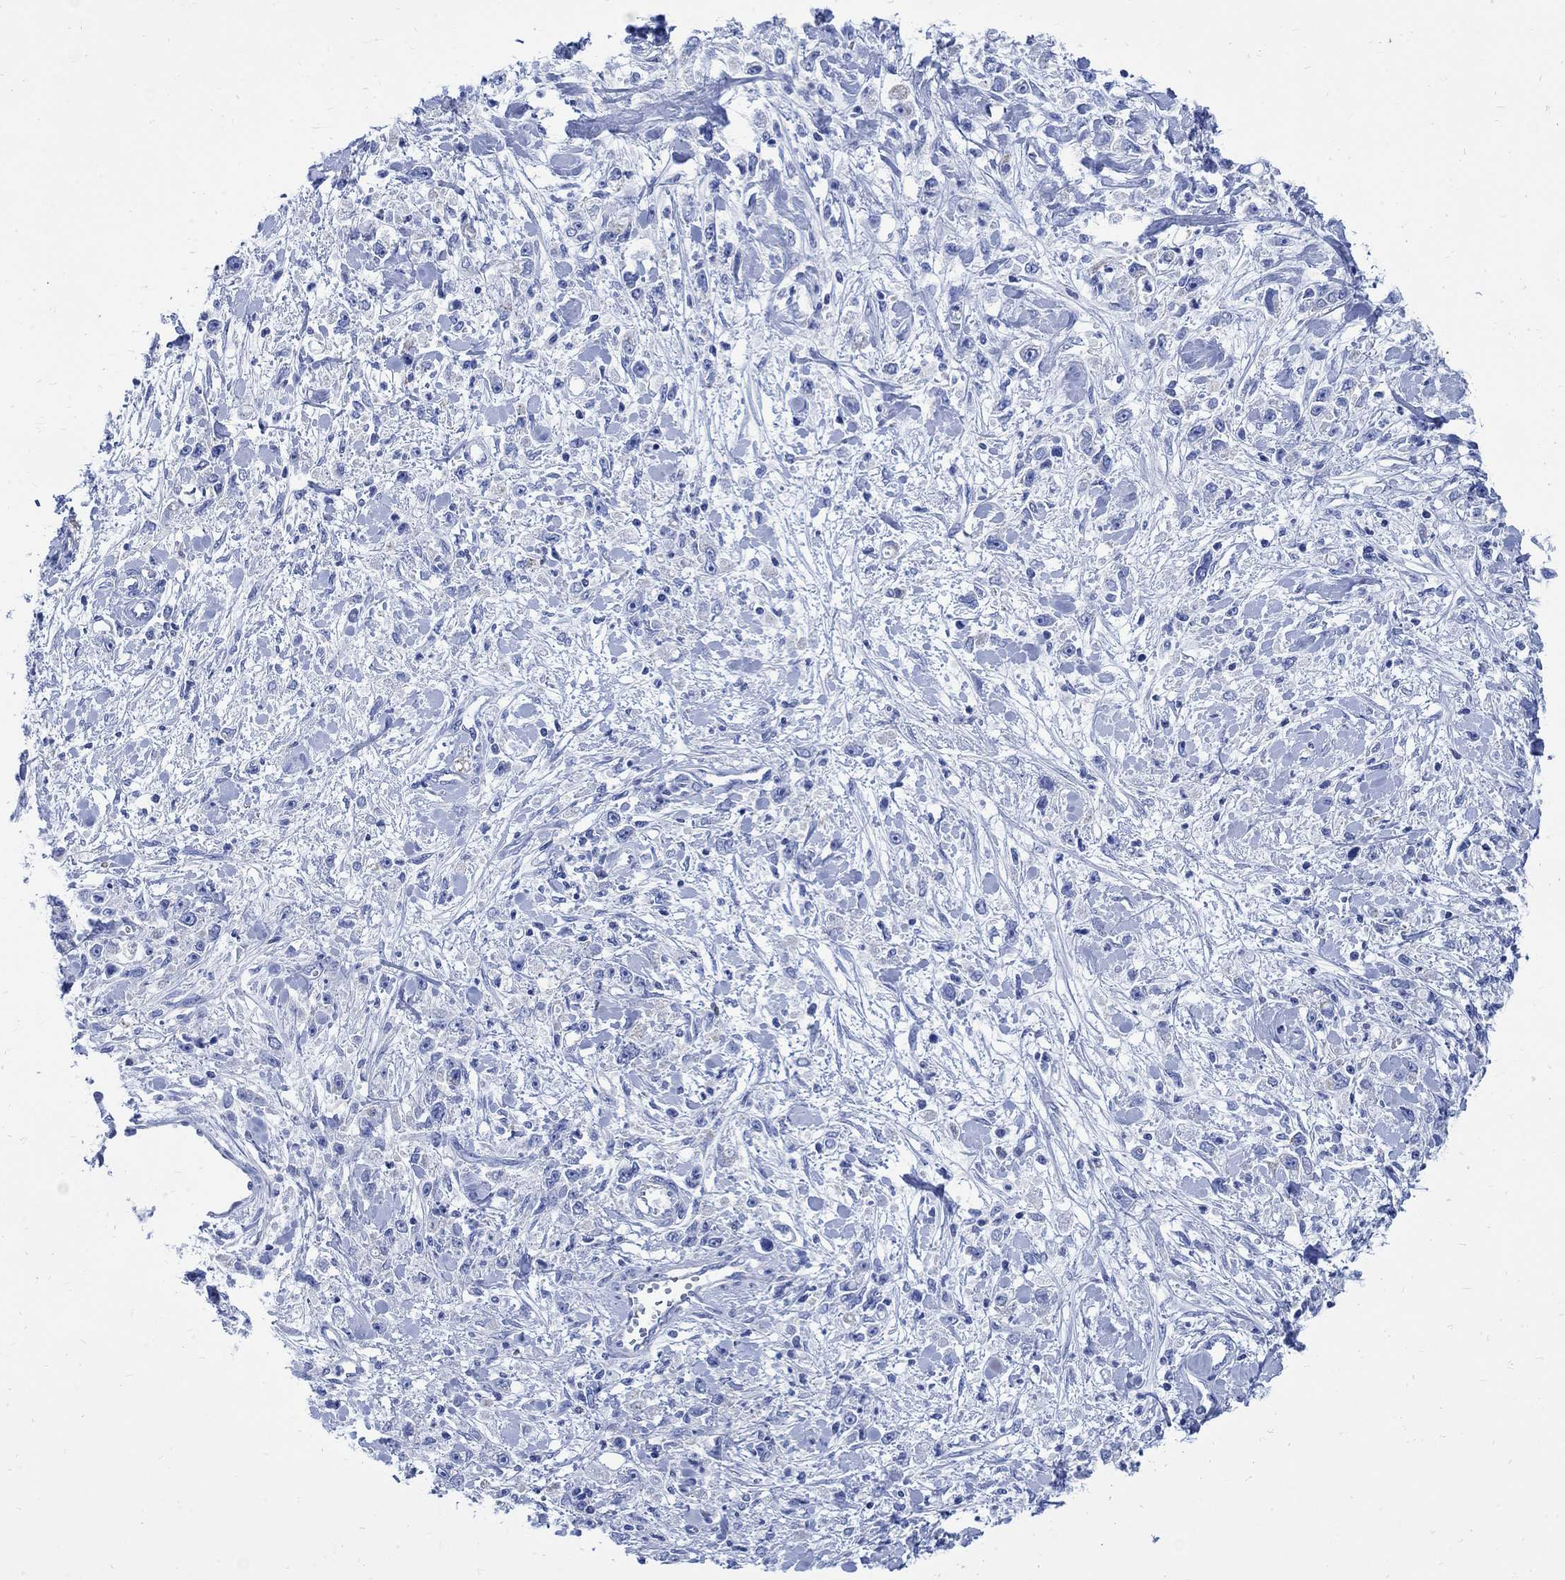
{"staining": {"intensity": "negative", "quantity": "none", "location": "none"}, "tissue": "stomach cancer", "cell_type": "Tumor cells", "image_type": "cancer", "snomed": [{"axis": "morphology", "description": "Adenocarcinoma, NOS"}, {"axis": "topography", "description": "Stomach"}], "caption": "Stomach cancer was stained to show a protein in brown. There is no significant staining in tumor cells. Brightfield microscopy of immunohistochemistry (IHC) stained with DAB (3,3'-diaminobenzidine) (brown) and hematoxylin (blue), captured at high magnification.", "gene": "CPLX2", "patient": {"sex": "female", "age": 59}}